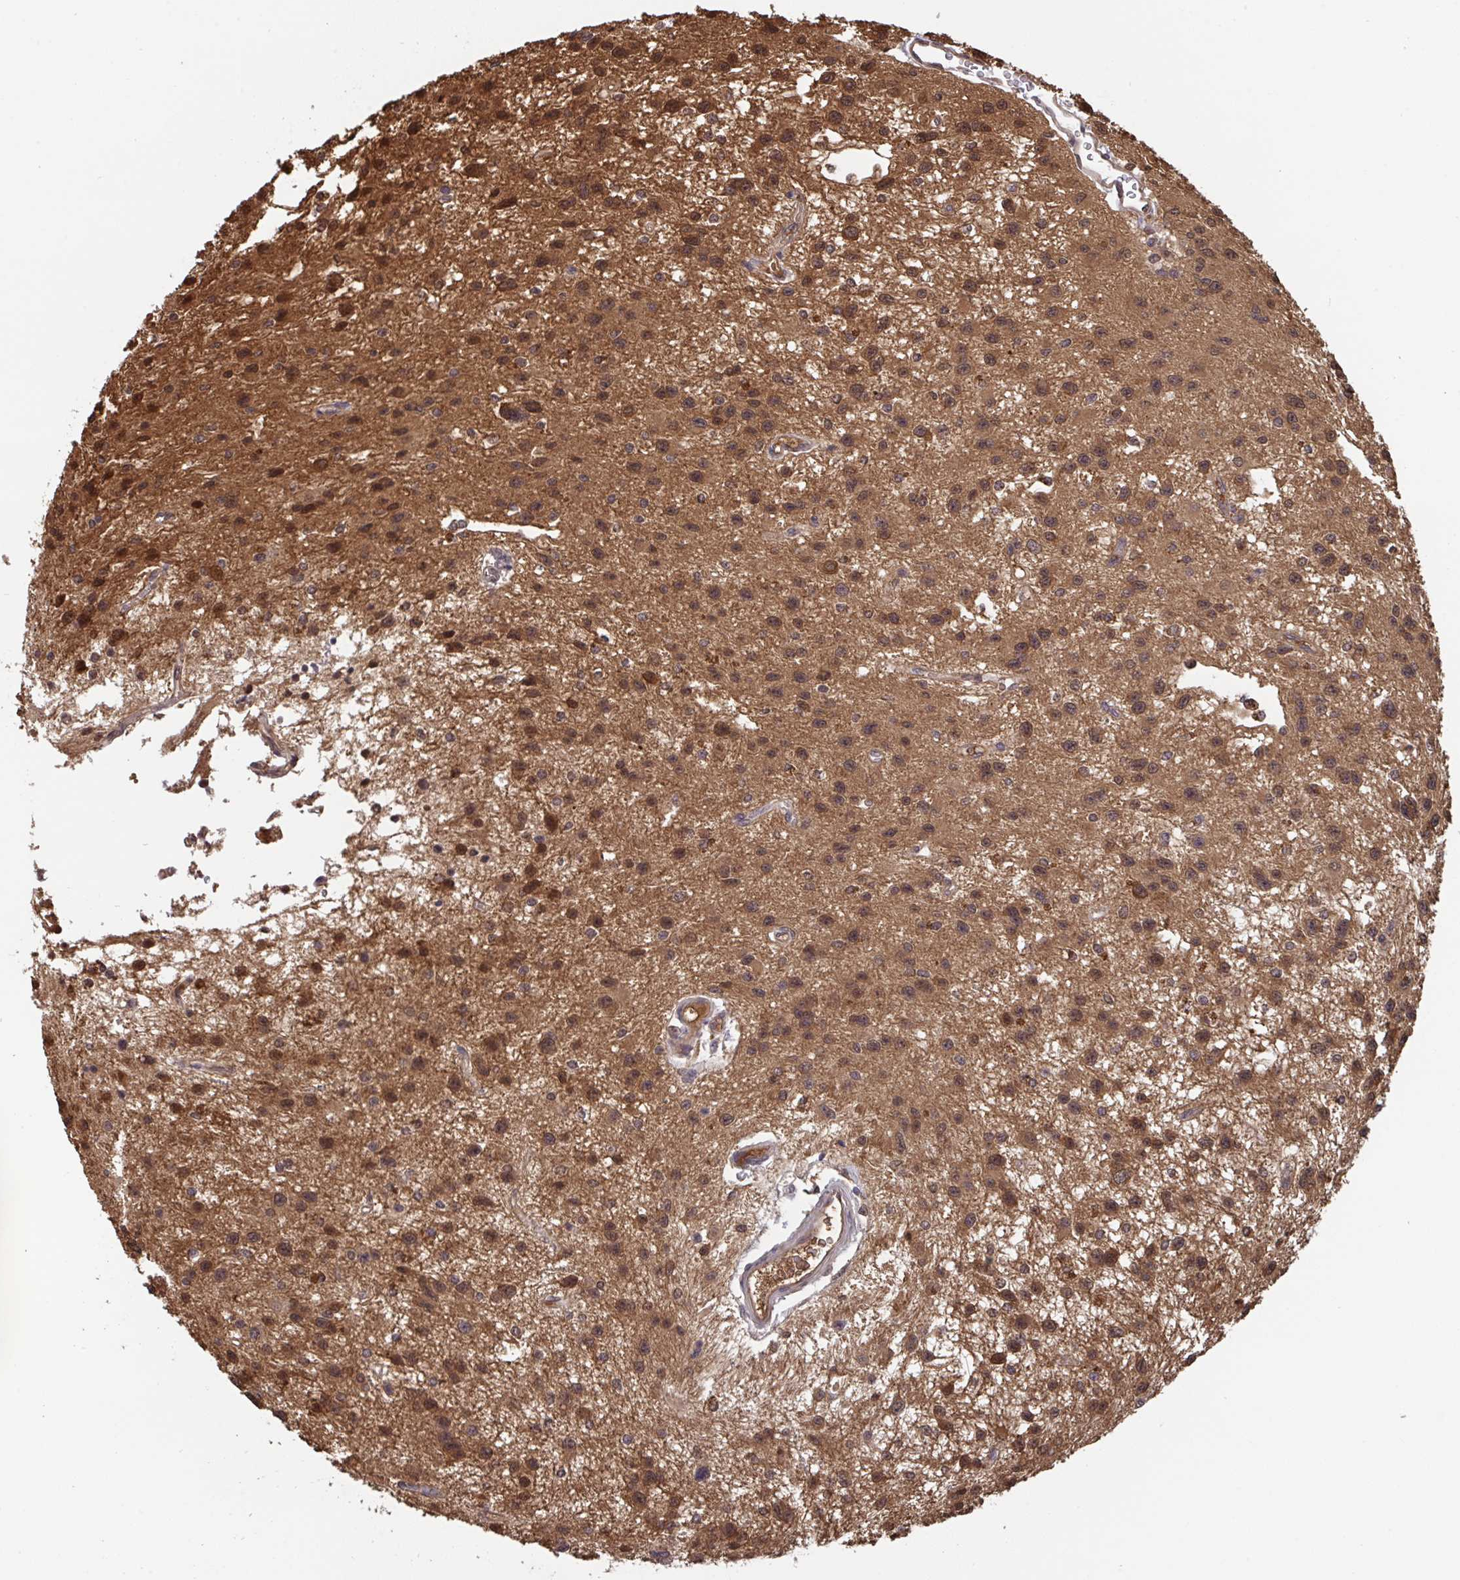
{"staining": {"intensity": "moderate", "quantity": ">75%", "location": "cytoplasmic/membranous,nuclear"}, "tissue": "glioma", "cell_type": "Tumor cells", "image_type": "cancer", "snomed": [{"axis": "morphology", "description": "Glioma, malignant, Low grade"}, {"axis": "topography", "description": "Brain"}], "caption": "The immunohistochemical stain labels moderate cytoplasmic/membranous and nuclear positivity in tumor cells of glioma tissue.", "gene": "TIGAR", "patient": {"sex": "male", "age": 43}}